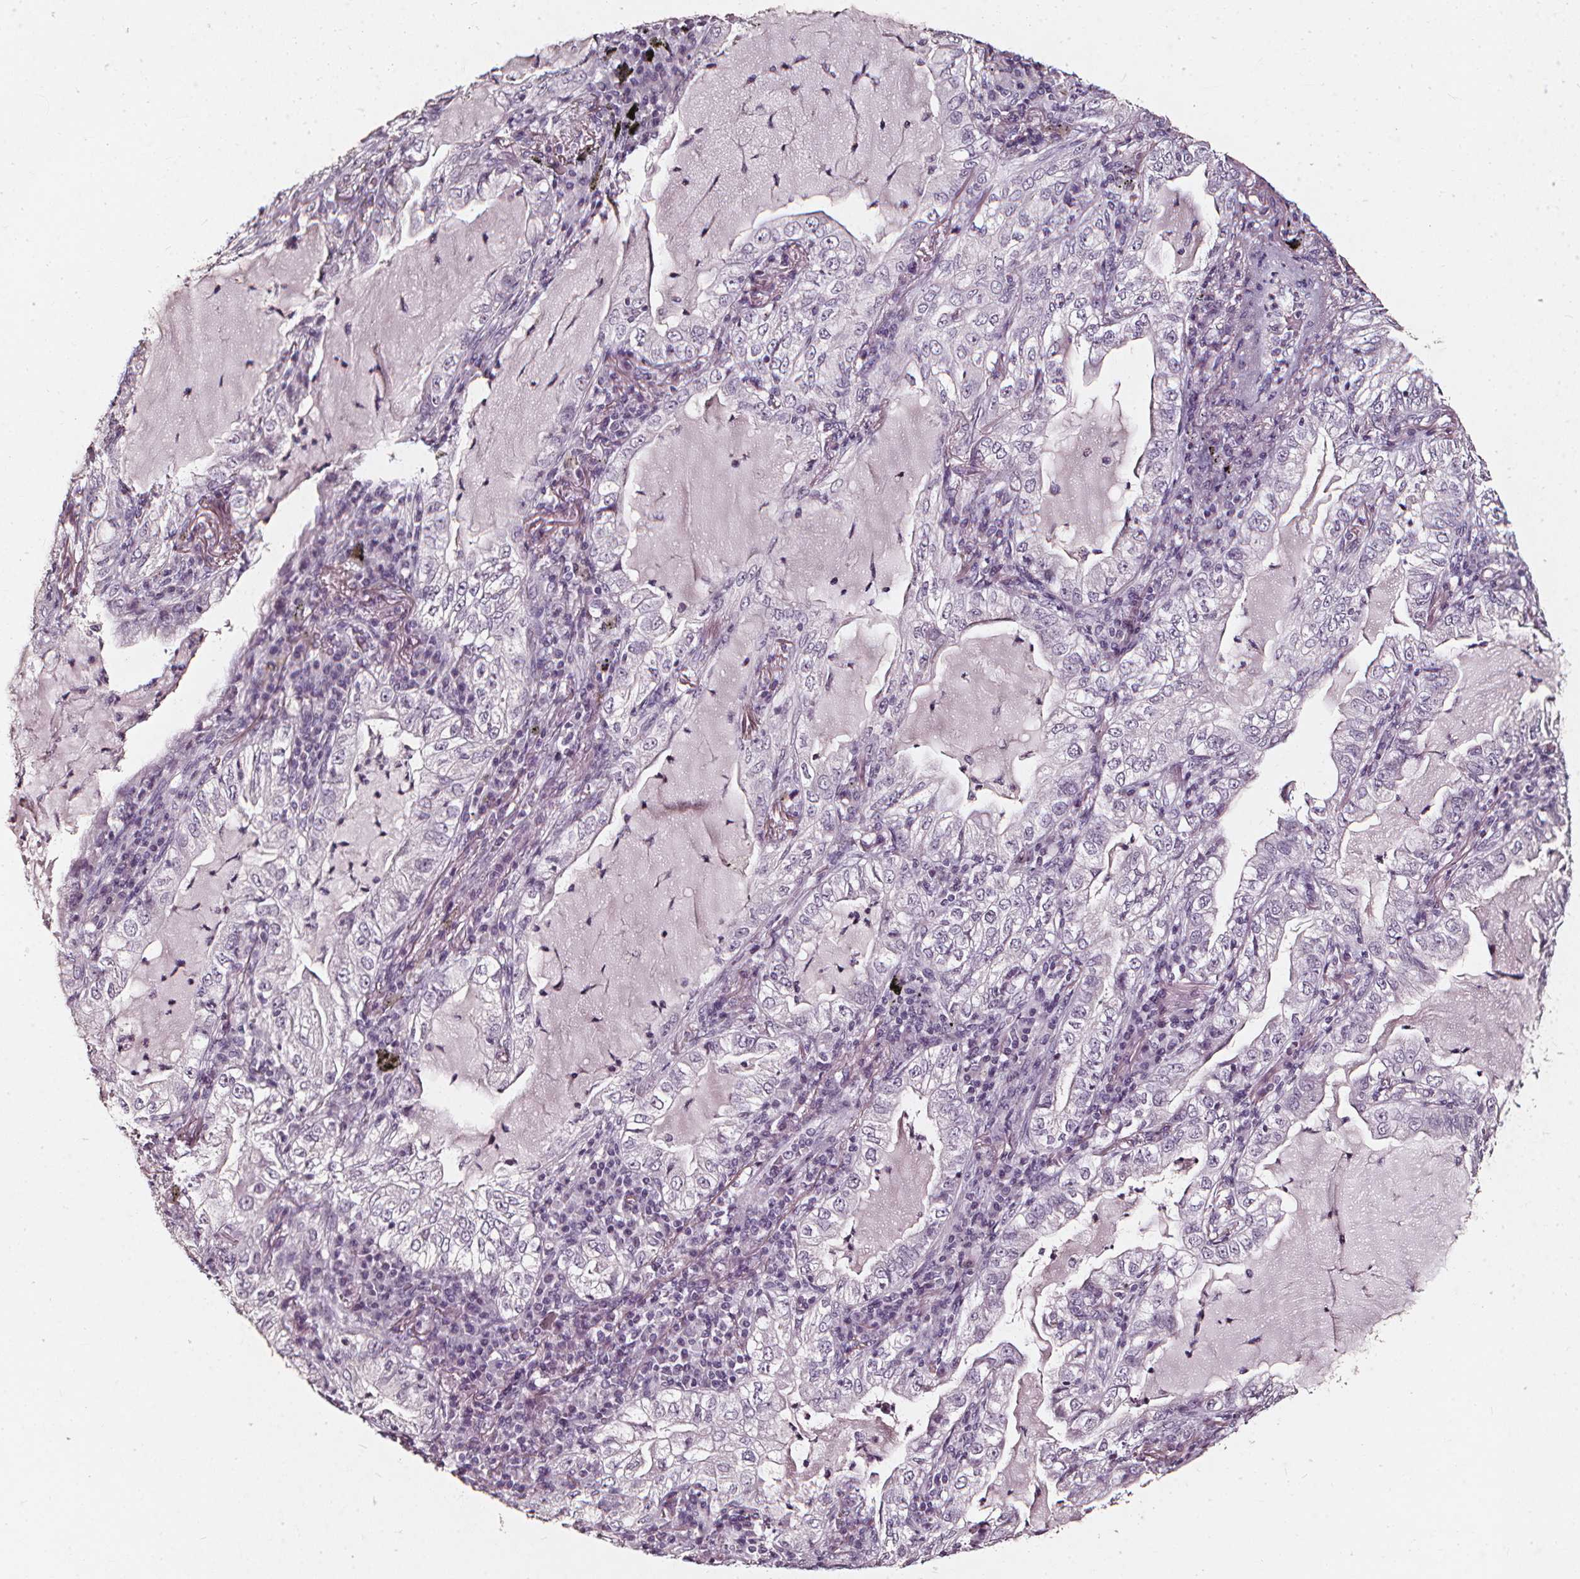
{"staining": {"intensity": "negative", "quantity": "none", "location": "none"}, "tissue": "lung cancer", "cell_type": "Tumor cells", "image_type": "cancer", "snomed": [{"axis": "morphology", "description": "Adenocarcinoma, NOS"}, {"axis": "topography", "description": "Lung"}], "caption": "This is an immunohistochemistry (IHC) micrograph of adenocarcinoma (lung). There is no staining in tumor cells.", "gene": "DEFA5", "patient": {"sex": "female", "age": 73}}